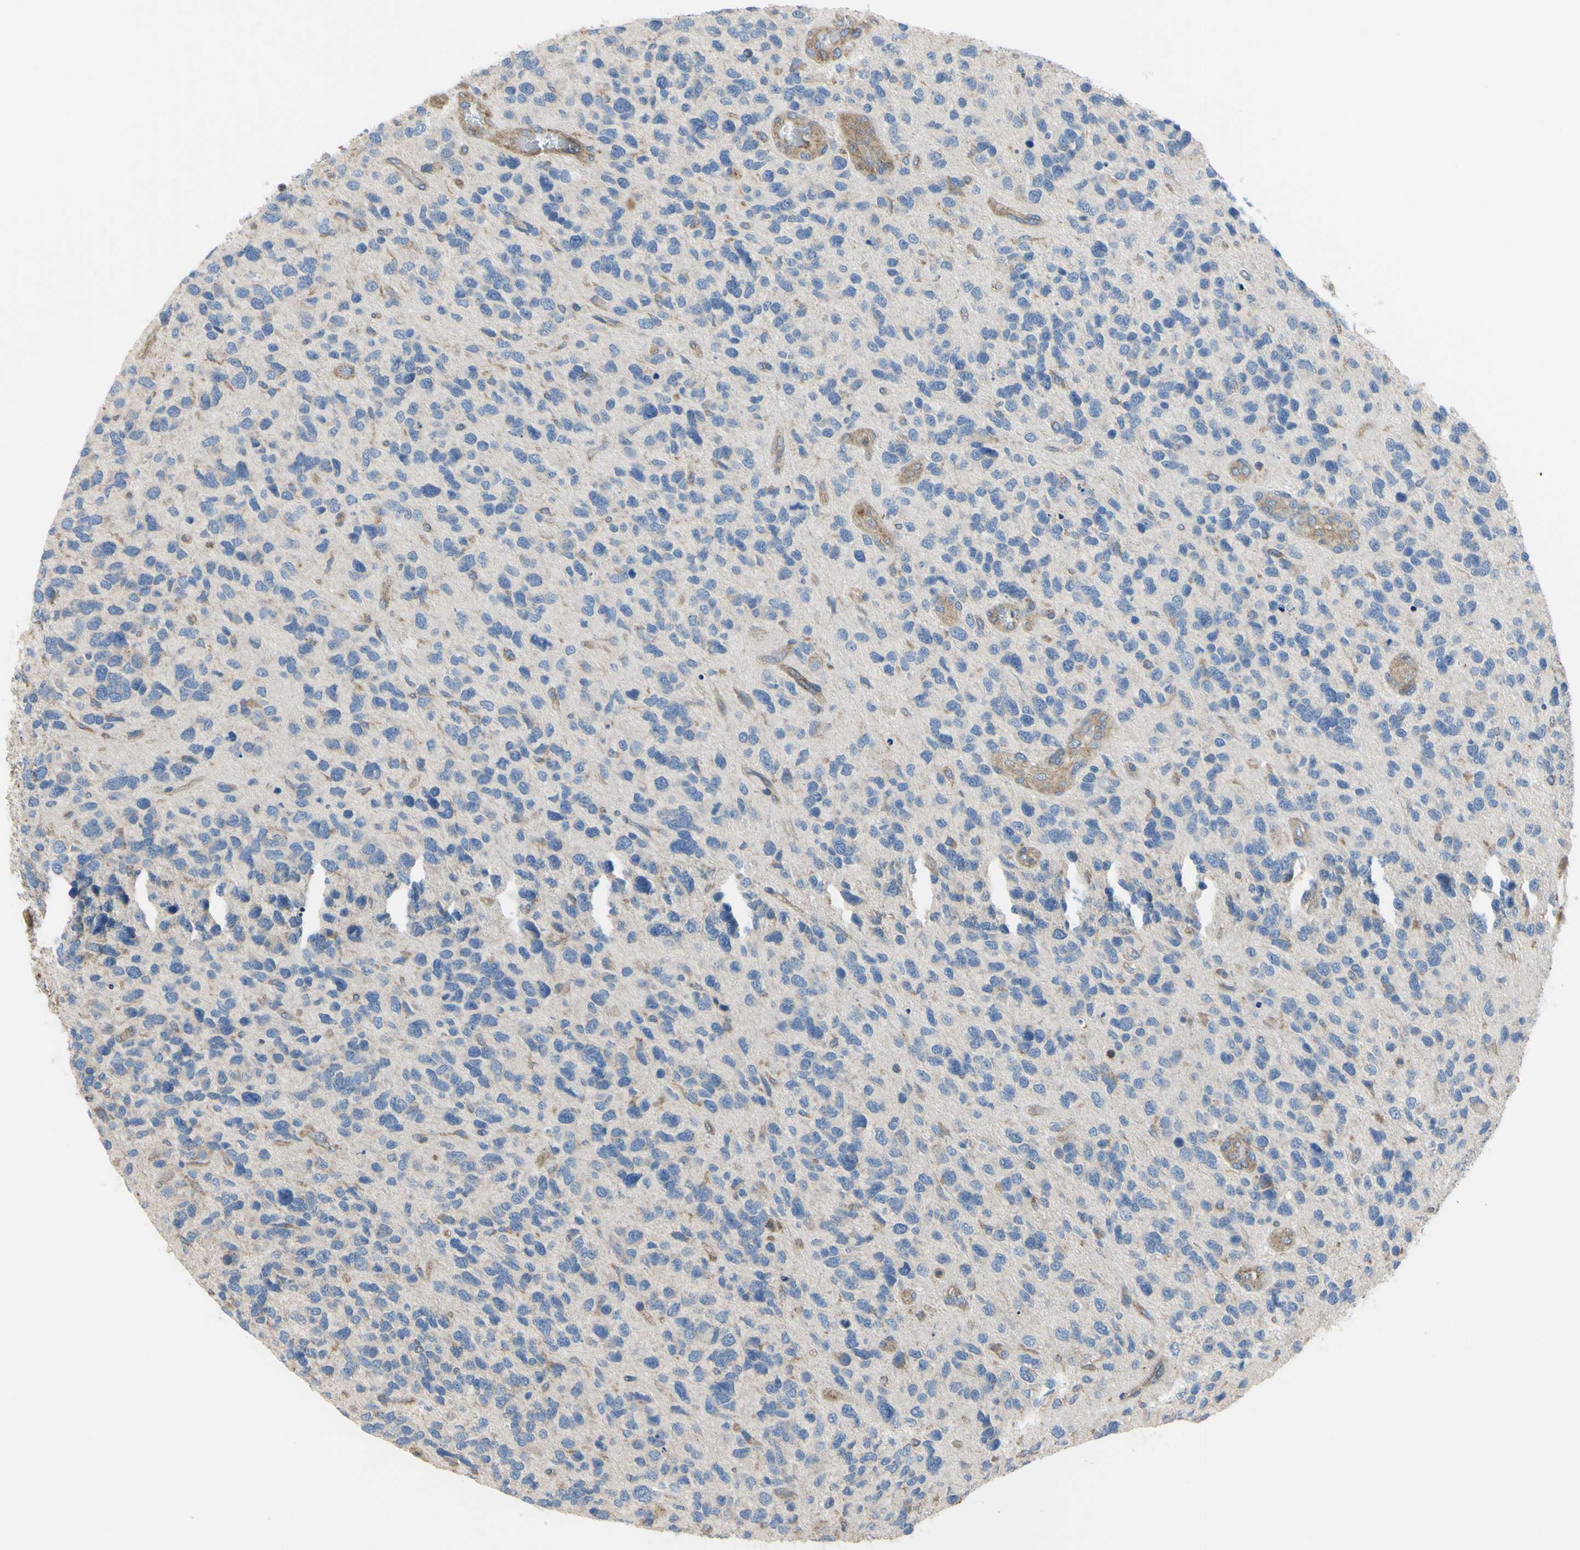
{"staining": {"intensity": "negative", "quantity": "none", "location": "none"}, "tissue": "glioma", "cell_type": "Tumor cells", "image_type": "cancer", "snomed": [{"axis": "morphology", "description": "Glioma, malignant, High grade"}, {"axis": "topography", "description": "Brain"}], "caption": "A high-resolution micrograph shows IHC staining of glioma, which shows no significant expression in tumor cells.", "gene": "BECN1", "patient": {"sex": "female", "age": 58}}